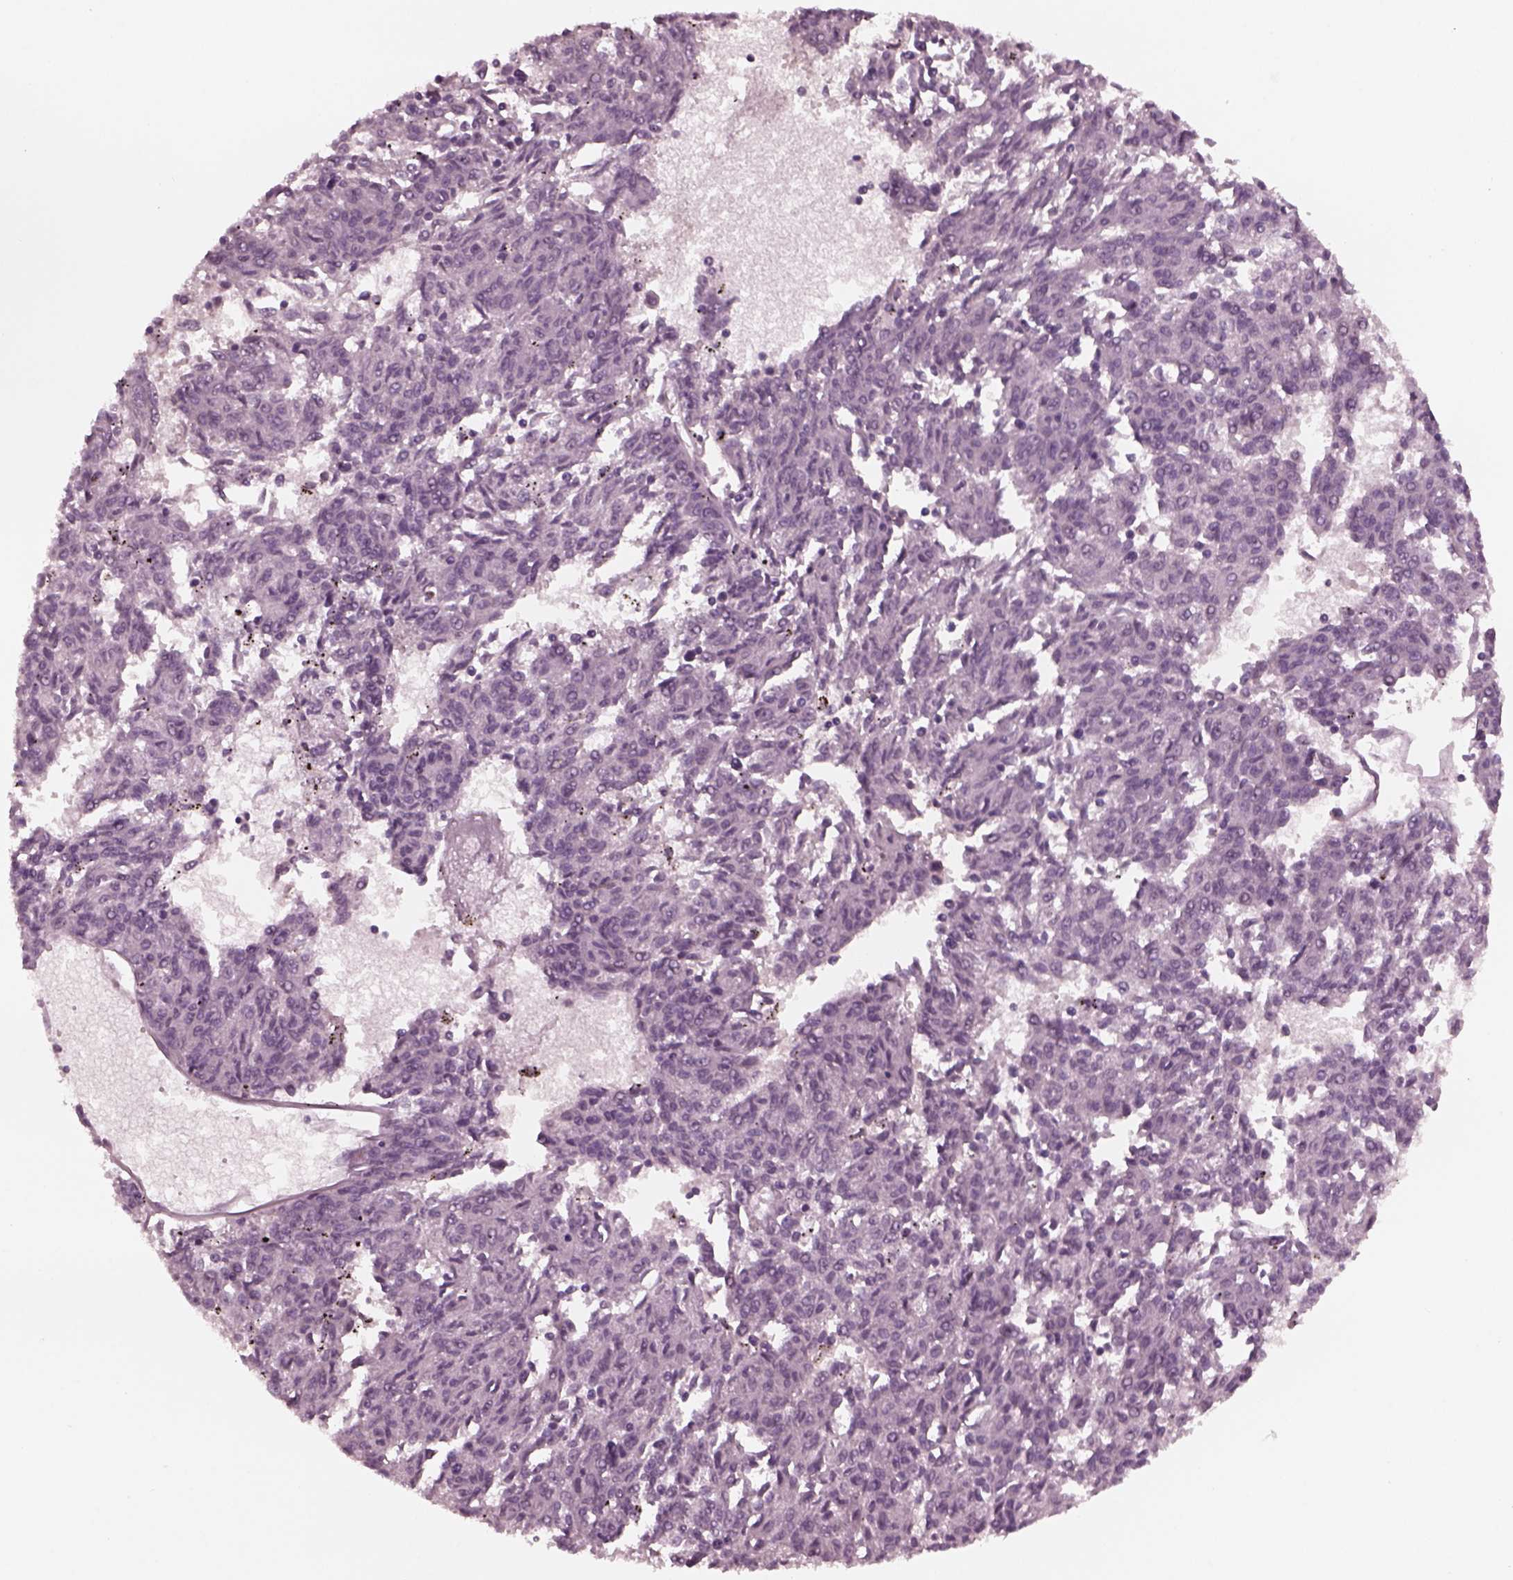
{"staining": {"intensity": "negative", "quantity": "none", "location": "none"}, "tissue": "melanoma", "cell_type": "Tumor cells", "image_type": "cancer", "snomed": [{"axis": "morphology", "description": "Malignant melanoma, NOS"}, {"axis": "topography", "description": "Skin"}], "caption": "Immunohistochemistry of malignant melanoma exhibits no positivity in tumor cells.", "gene": "YY2", "patient": {"sex": "female", "age": 72}}